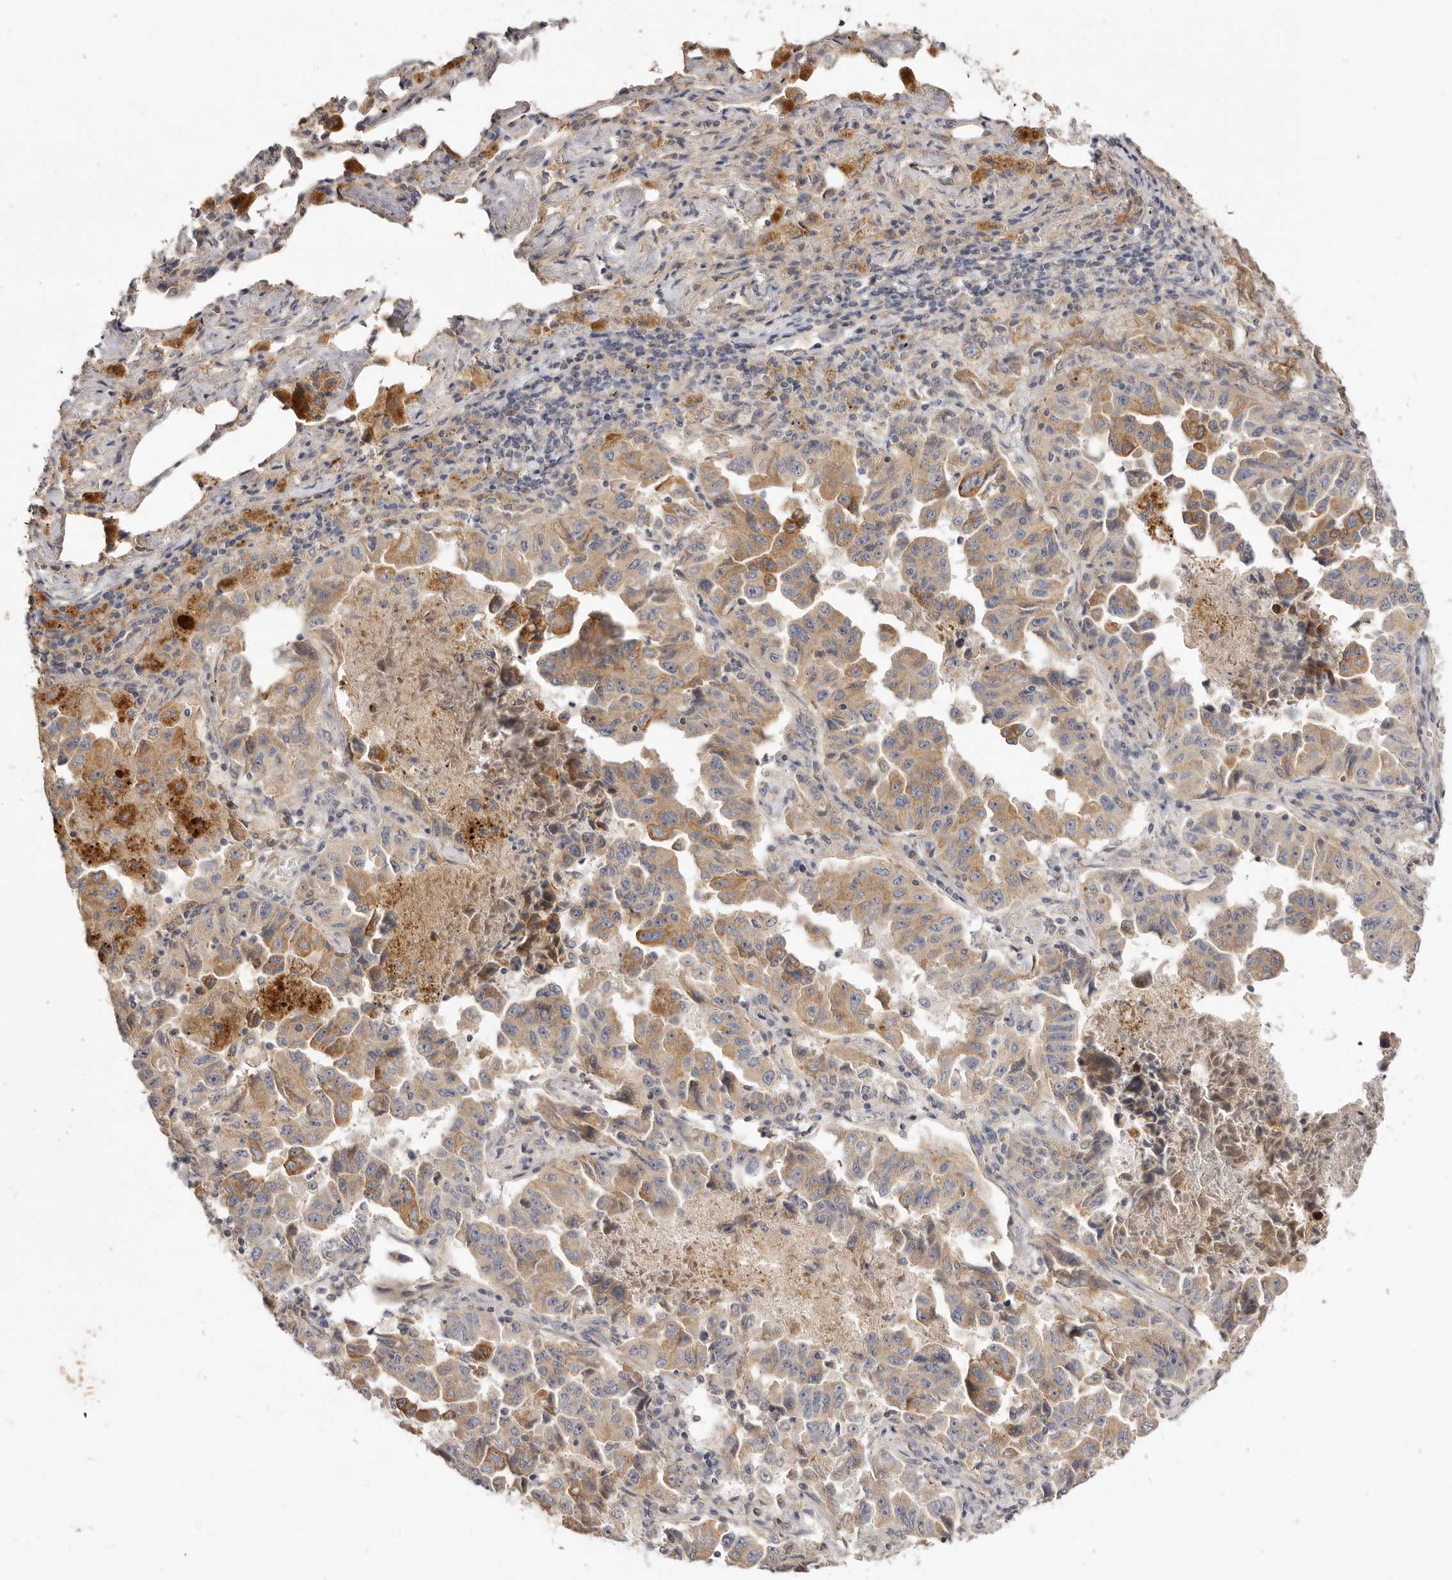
{"staining": {"intensity": "moderate", "quantity": "25%-75%", "location": "cytoplasmic/membranous"}, "tissue": "lung cancer", "cell_type": "Tumor cells", "image_type": "cancer", "snomed": [{"axis": "morphology", "description": "Adenocarcinoma, NOS"}, {"axis": "topography", "description": "Lung"}], "caption": "Approximately 25%-75% of tumor cells in adenocarcinoma (lung) exhibit moderate cytoplasmic/membranous protein staining as visualized by brown immunohistochemical staining.", "gene": "ADAMTS9", "patient": {"sex": "female", "age": 51}}